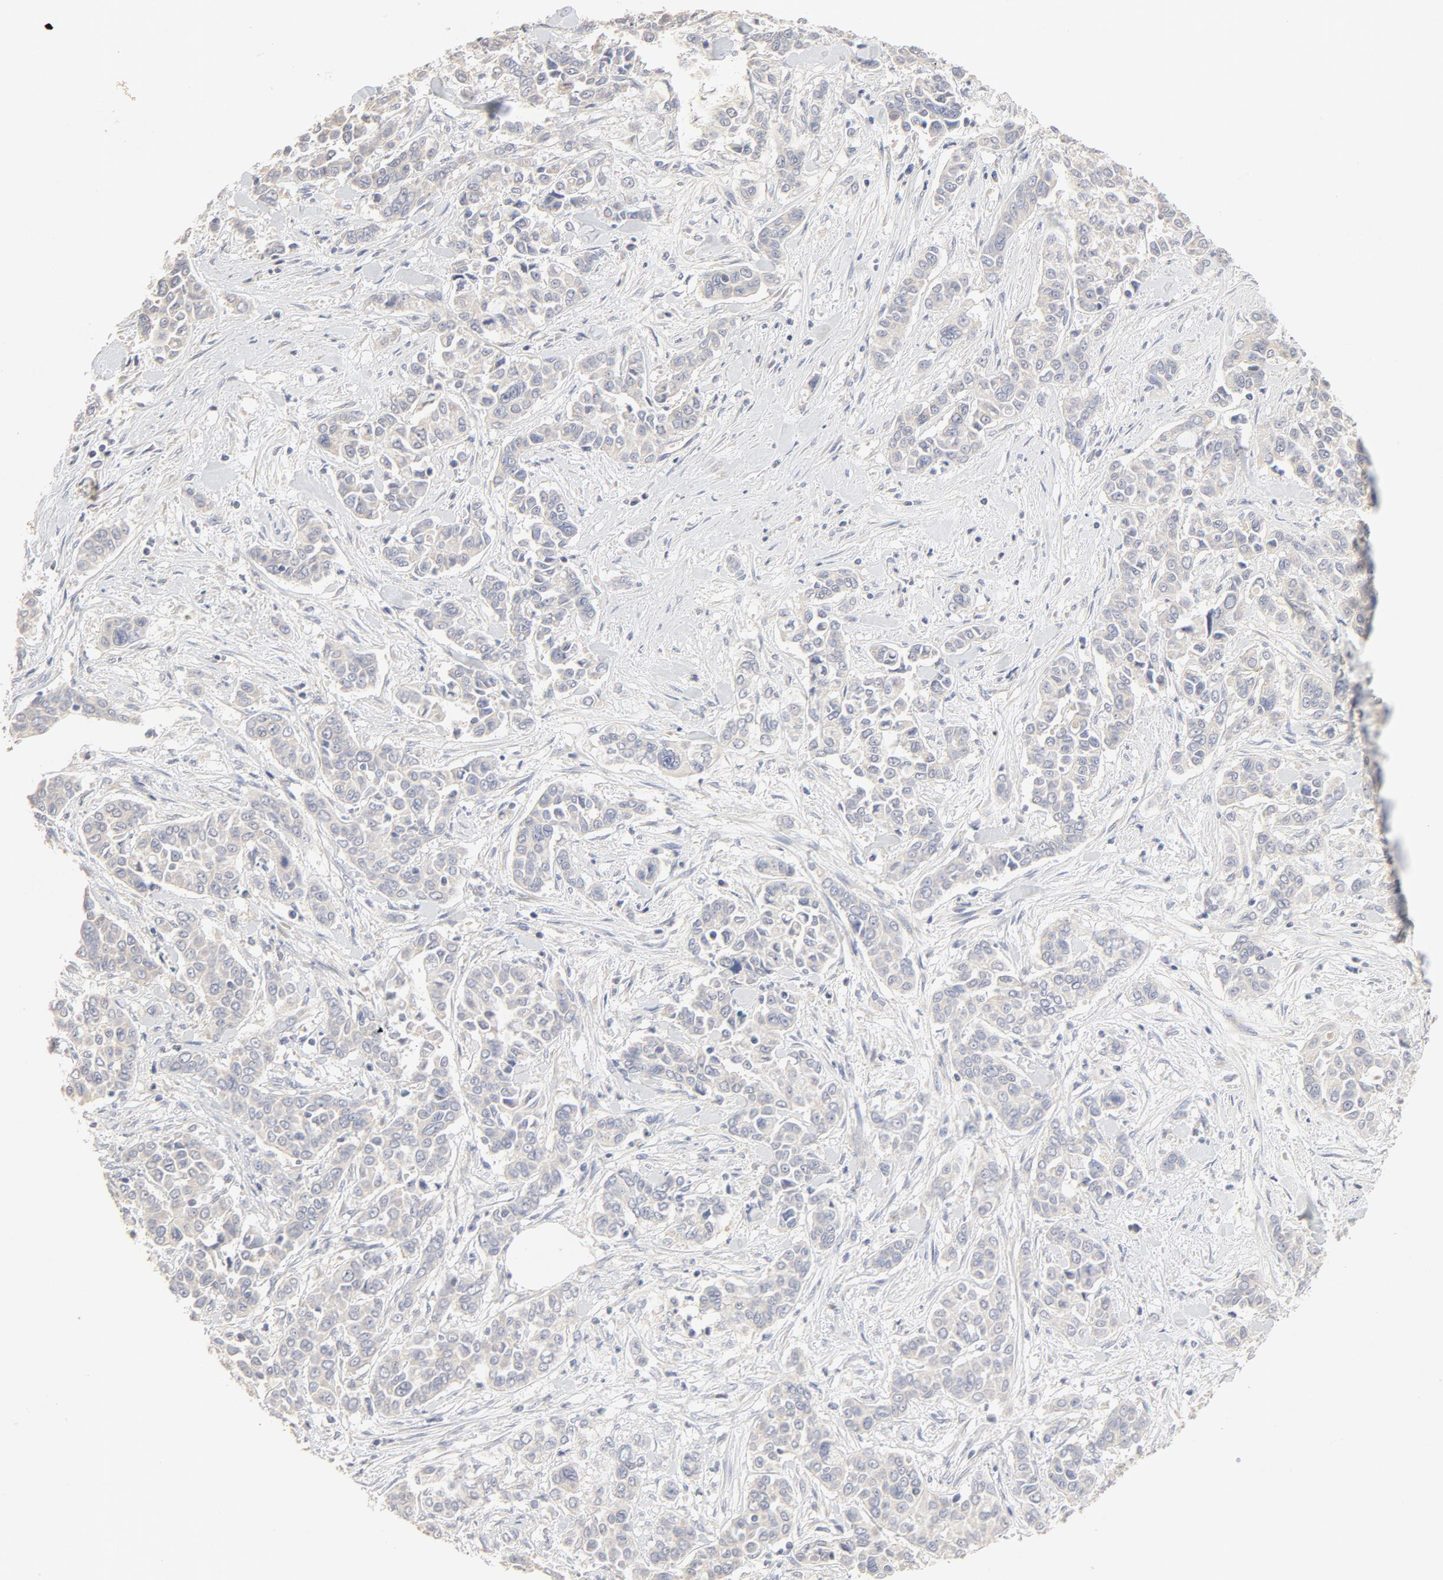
{"staining": {"intensity": "negative", "quantity": "none", "location": "none"}, "tissue": "pancreatic cancer", "cell_type": "Tumor cells", "image_type": "cancer", "snomed": [{"axis": "morphology", "description": "Adenocarcinoma, NOS"}, {"axis": "topography", "description": "Pancreas"}], "caption": "Tumor cells are negative for brown protein staining in pancreatic cancer.", "gene": "FCGBP", "patient": {"sex": "female", "age": 52}}